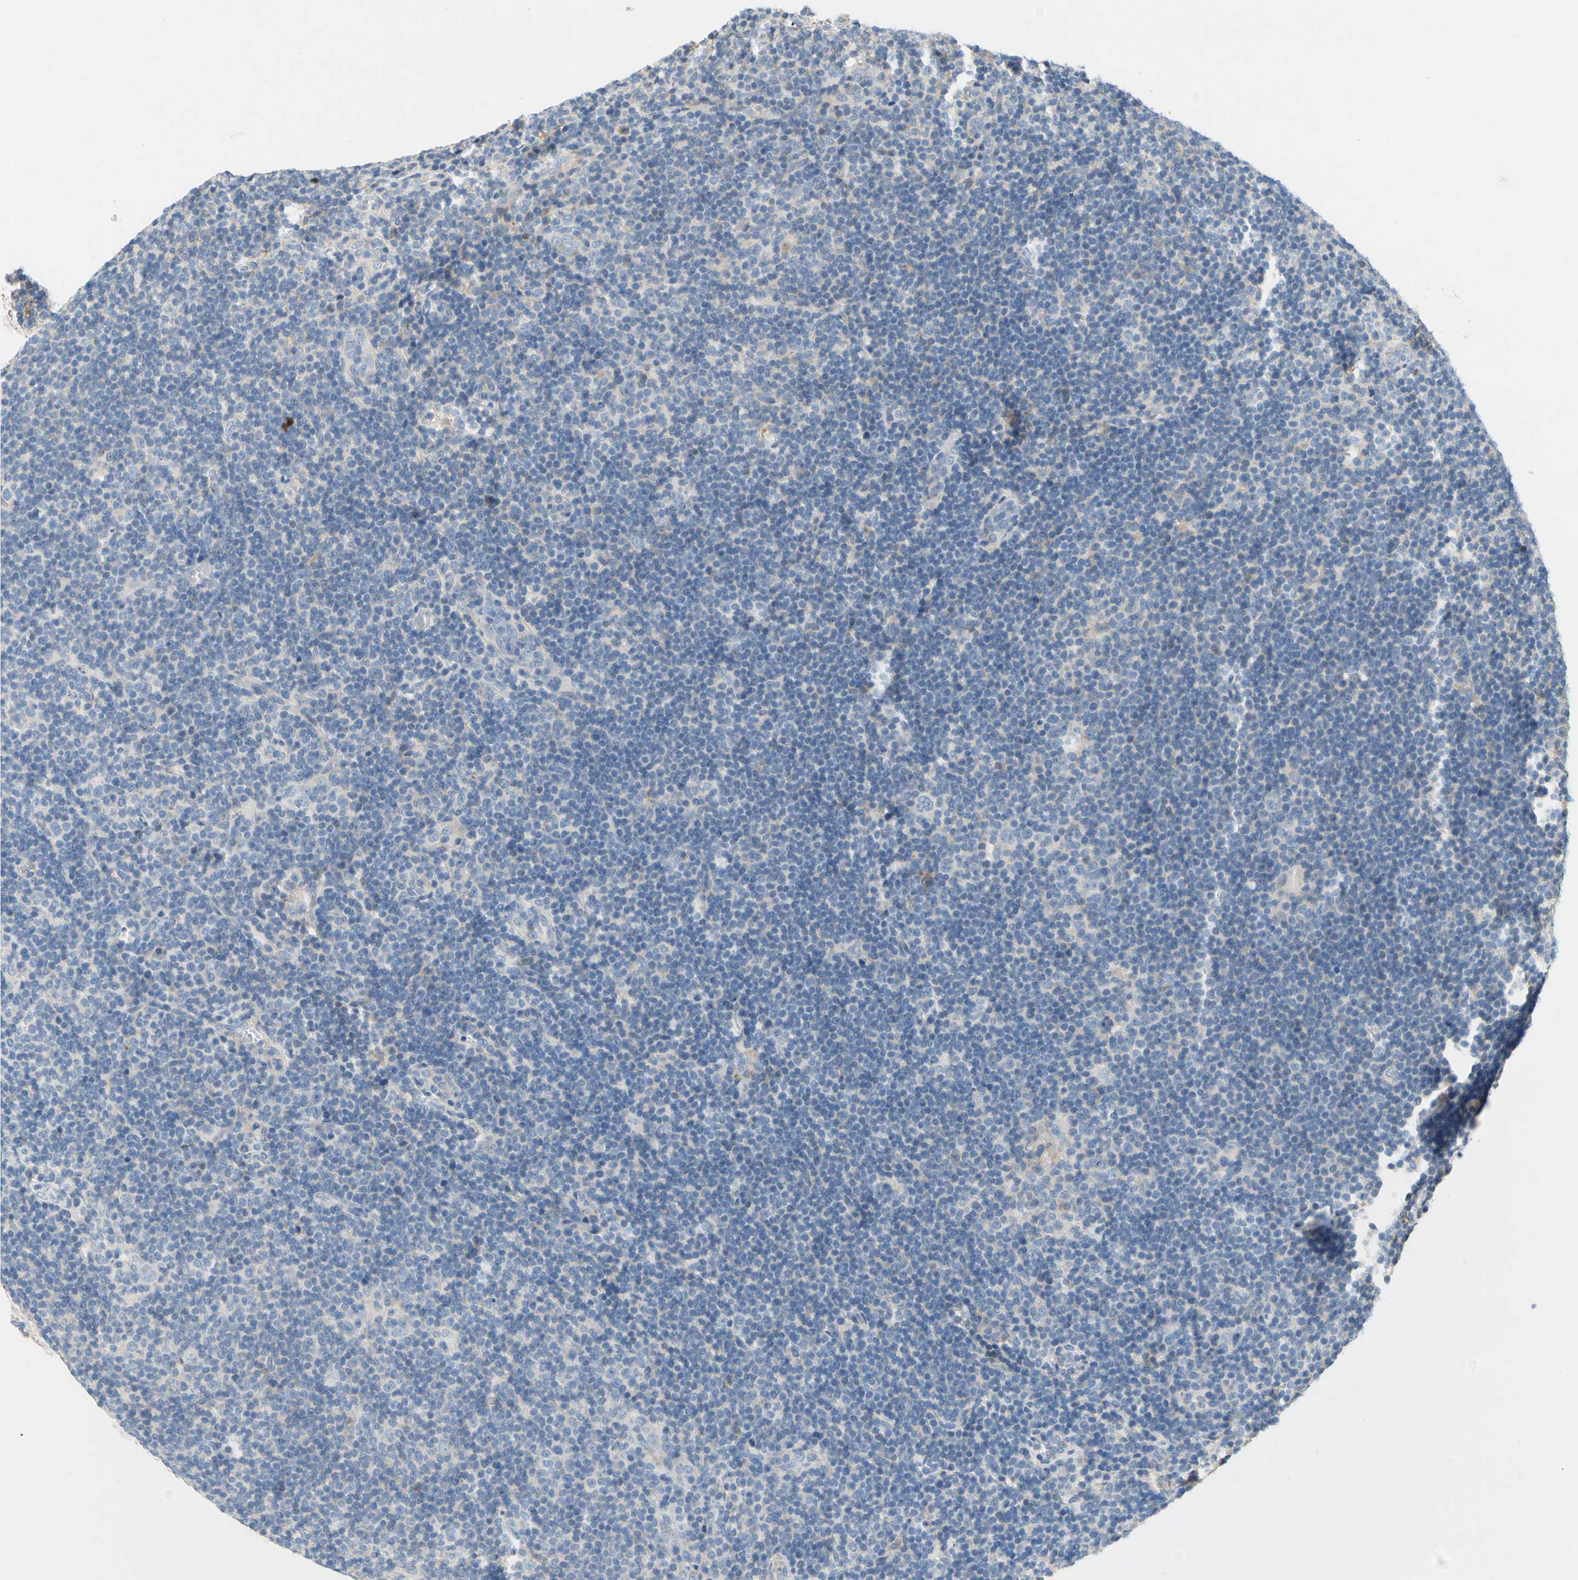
{"staining": {"intensity": "negative", "quantity": "none", "location": "none"}, "tissue": "lymphoma", "cell_type": "Tumor cells", "image_type": "cancer", "snomed": [{"axis": "morphology", "description": "Hodgkin's disease, NOS"}, {"axis": "topography", "description": "Lymph node"}], "caption": "Immunohistochemical staining of lymphoma exhibits no significant positivity in tumor cells.", "gene": "CCM2L", "patient": {"sex": "female", "age": 57}}